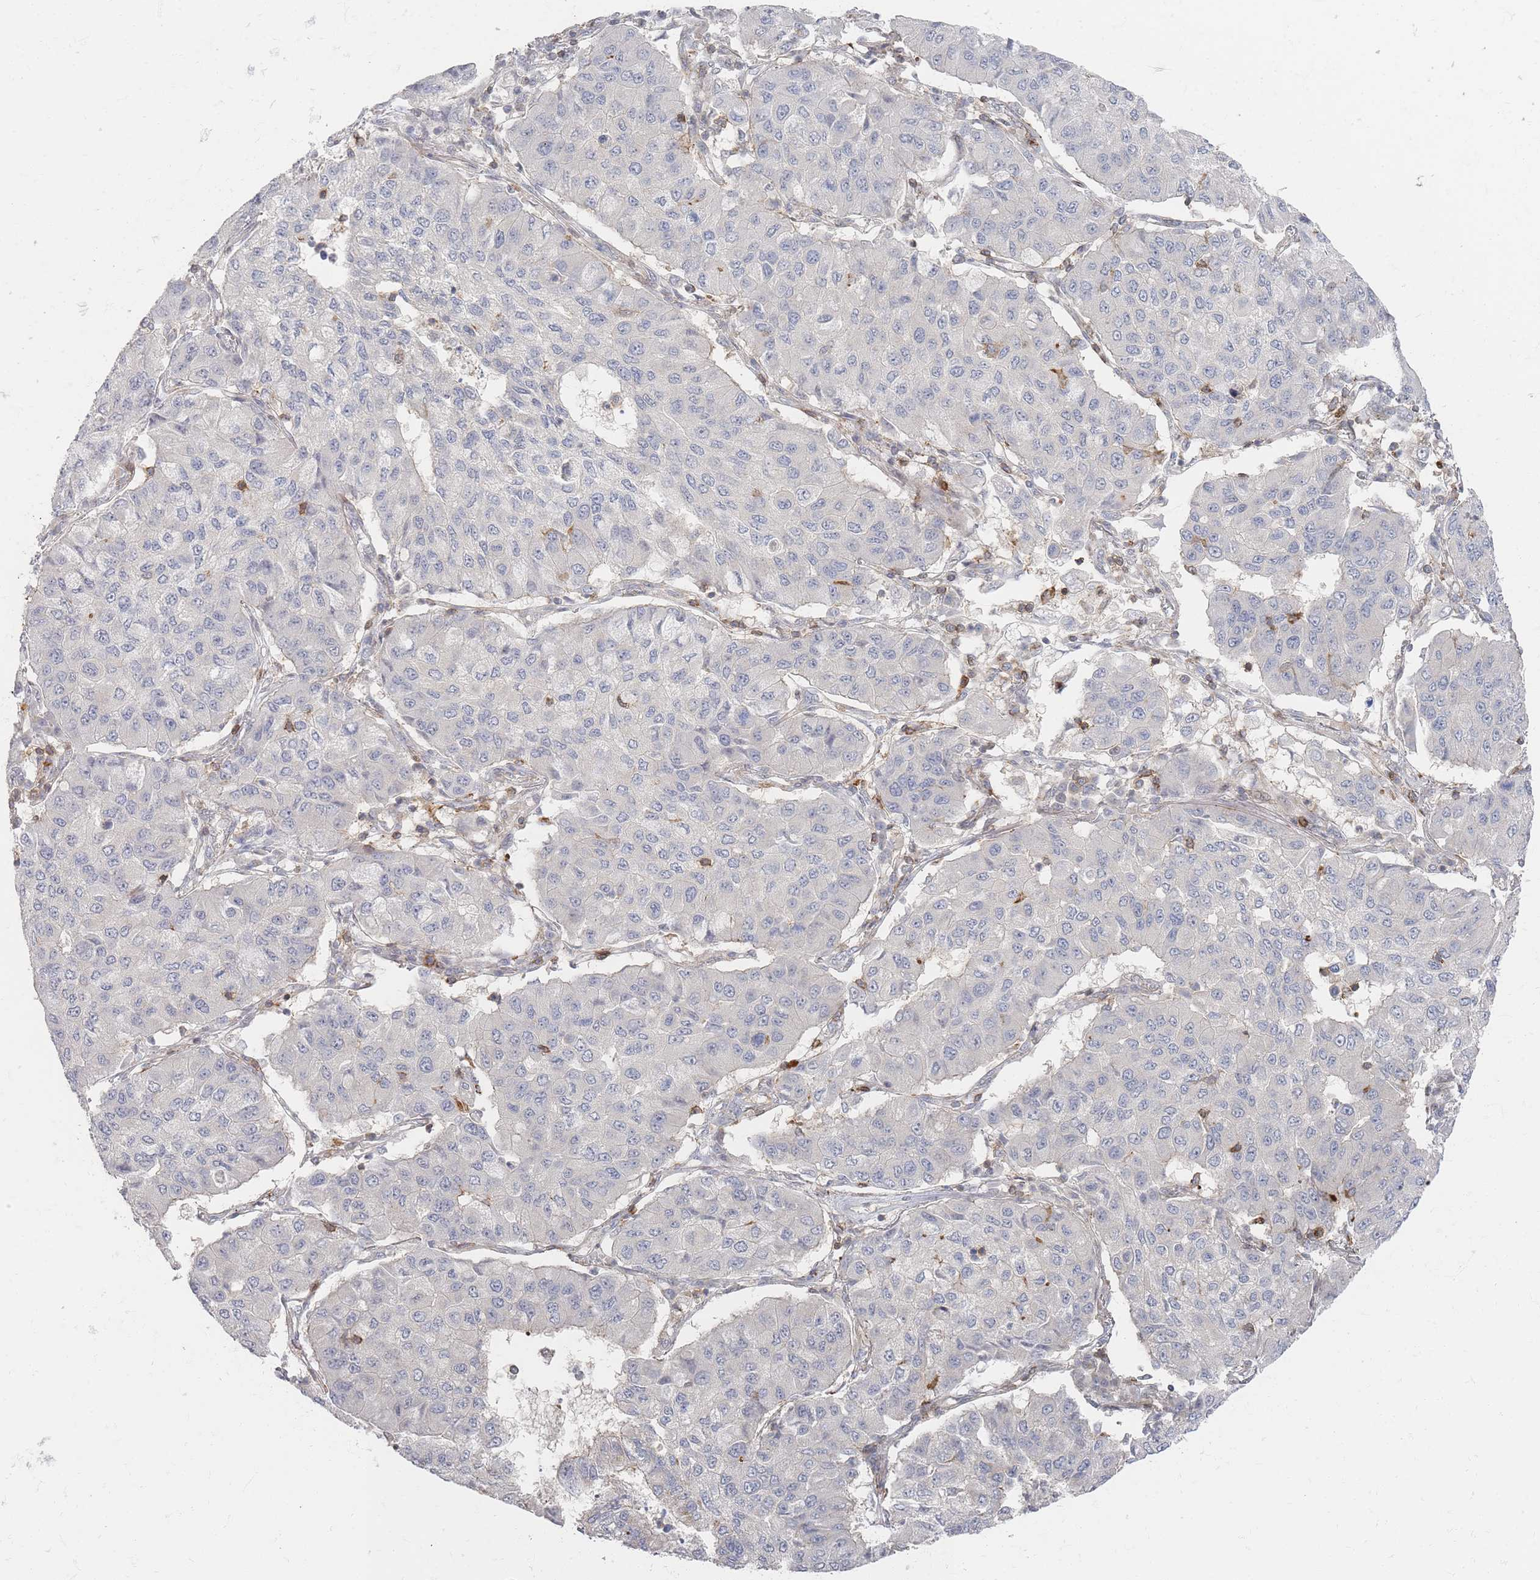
{"staining": {"intensity": "negative", "quantity": "none", "location": "none"}, "tissue": "lung cancer", "cell_type": "Tumor cells", "image_type": "cancer", "snomed": [{"axis": "morphology", "description": "Squamous cell carcinoma, NOS"}, {"axis": "topography", "description": "Lung"}], "caption": "An immunohistochemistry (IHC) histopathology image of lung squamous cell carcinoma is shown. There is no staining in tumor cells of lung squamous cell carcinoma.", "gene": "ZNF852", "patient": {"sex": "male", "age": 74}}